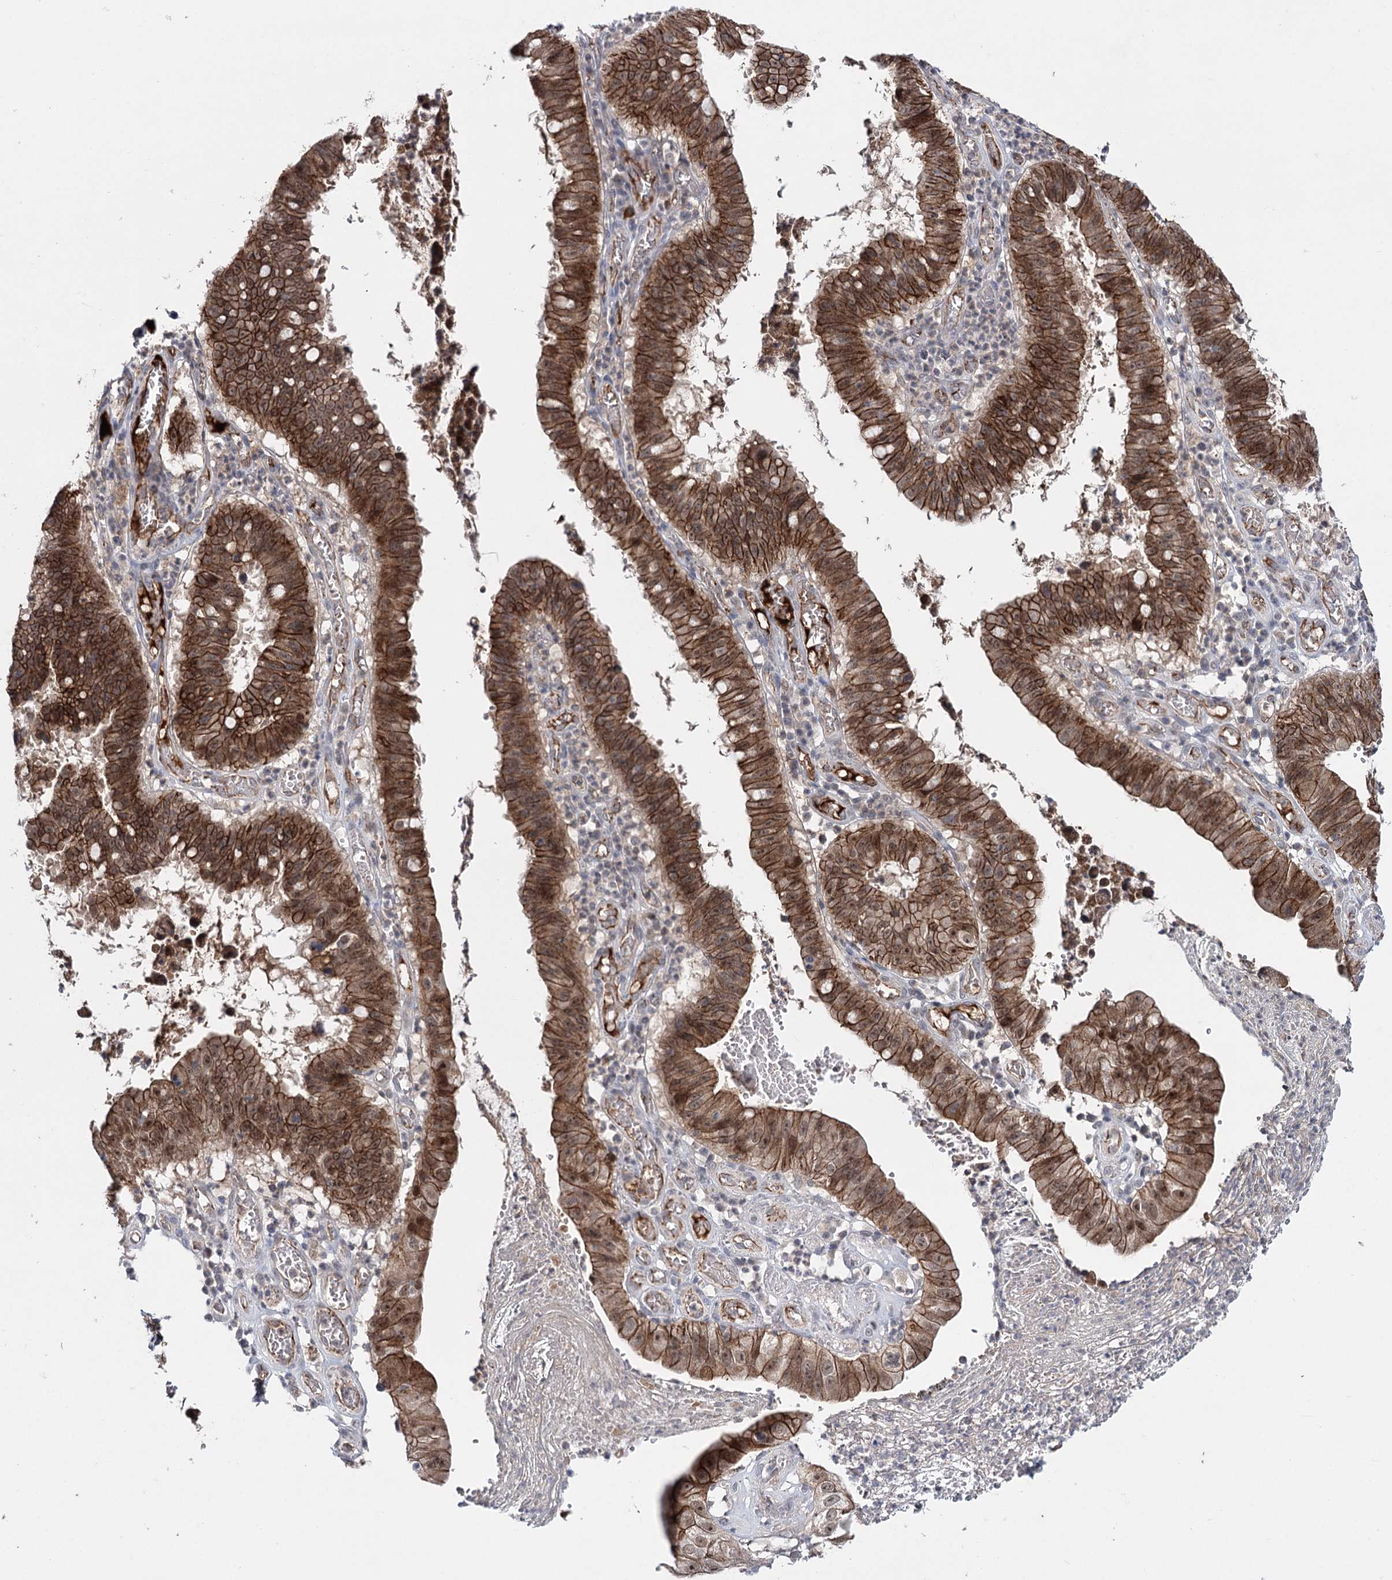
{"staining": {"intensity": "strong", "quantity": ">75%", "location": "cytoplasmic/membranous,nuclear"}, "tissue": "stomach cancer", "cell_type": "Tumor cells", "image_type": "cancer", "snomed": [{"axis": "morphology", "description": "Adenocarcinoma, NOS"}, {"axis": "topography", "description": "Stomach"}], "caption": "Stomach adenocarcinoma stained with DAB immunohistochemistry shows high levels of strong cytoplasmic/membranous and nuclear expression in approximately >75% of tumor cells. The protein is shown in brown color, while the nuclei are stained blue.", "gene": "PKP4", "patient": {"sex": "male", "age": 59}}